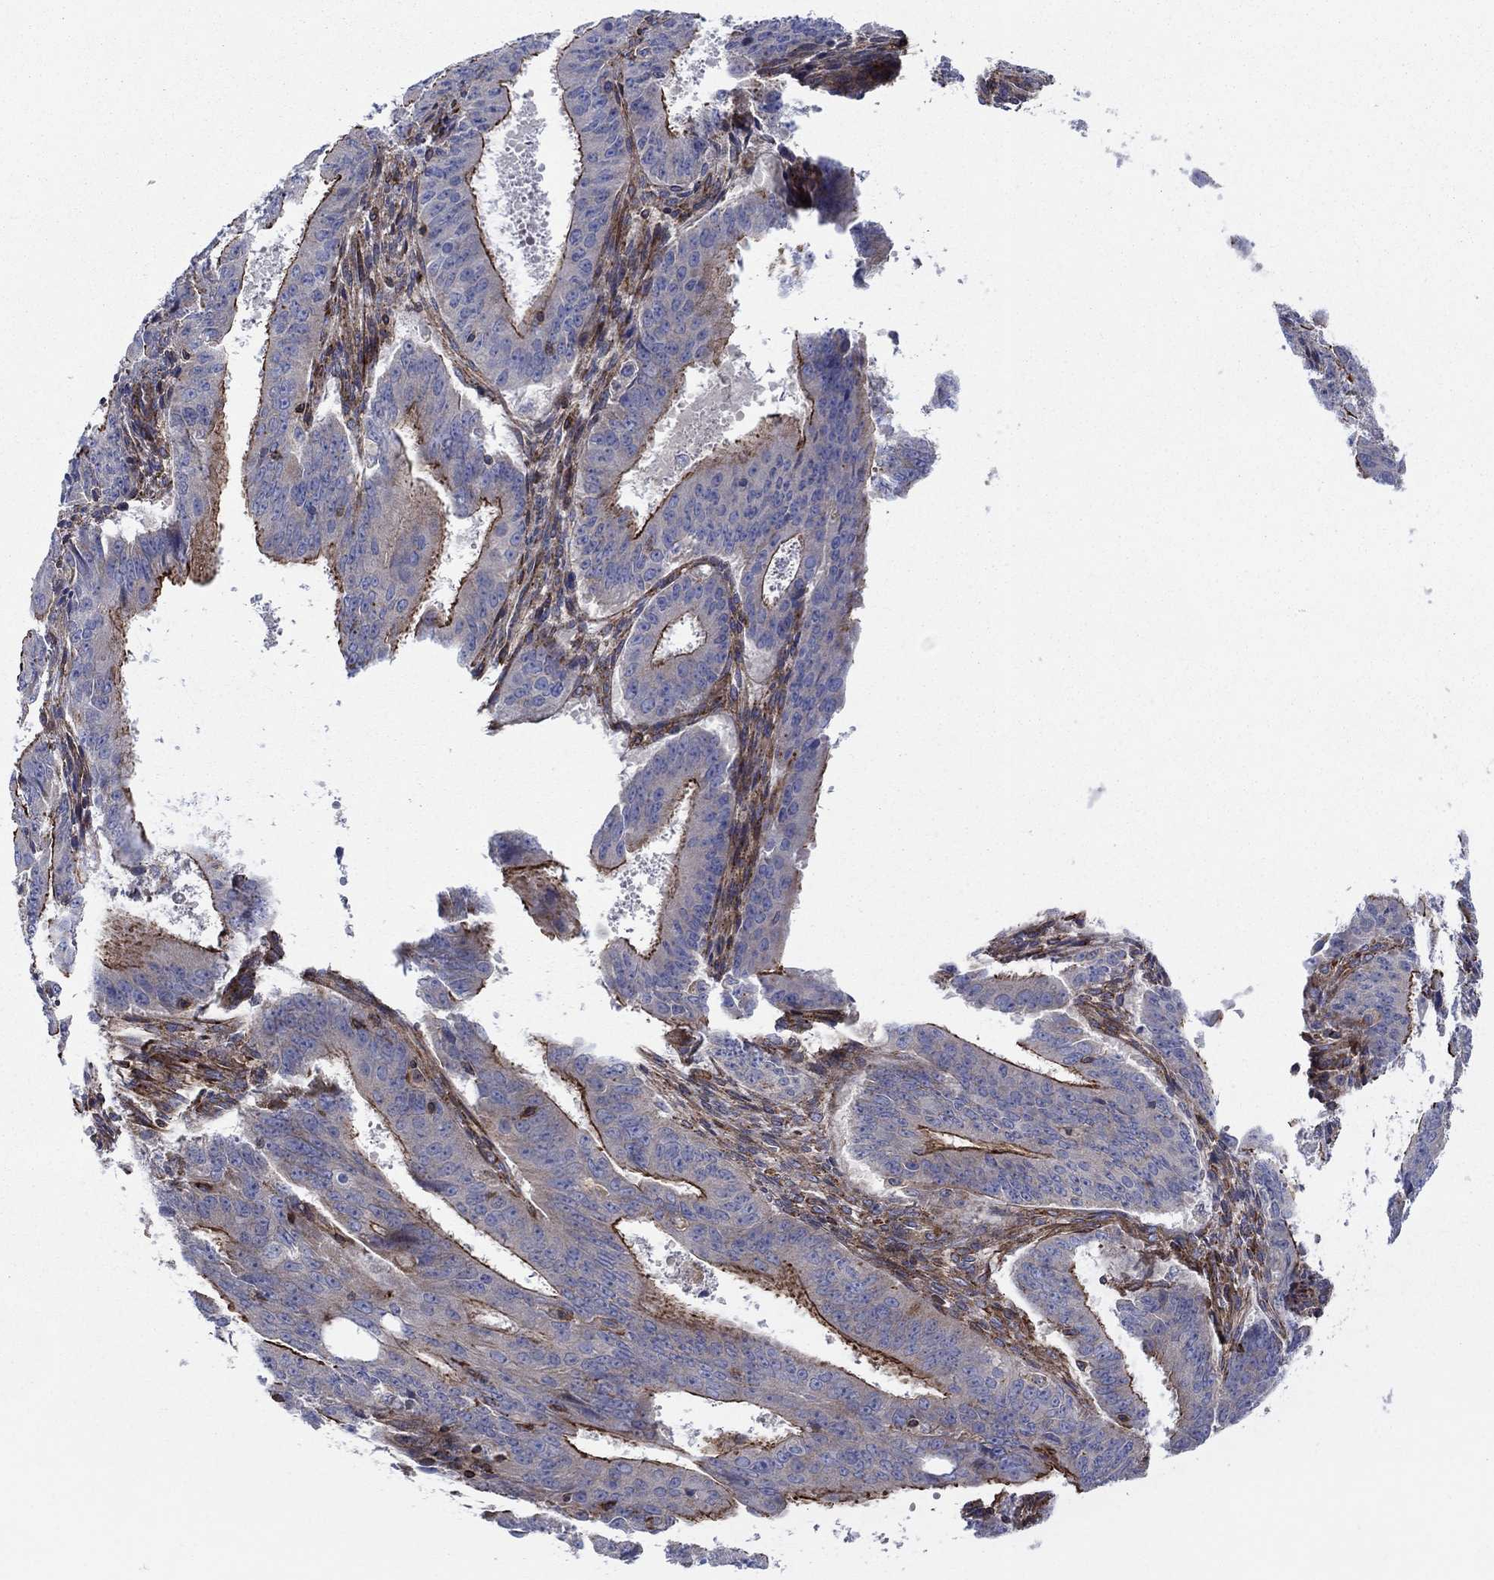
{"staining": {"intensity": "strong", "quantity": "<25%", "location": "cytoplasmic/membranous"}, "tissue": "ovarian cancer", "cell_type": "Tumor cells", "image_type": "cancer", "snomed": [{"axis": "morphology", "description": "Carcinoma, endometroid"}, {"axis": "topography", "description": "Ovary"}], "caption": "The photomicrograph demonstrates staining of endometroid carcinoma (ovarian), revealing strong cytoplasmic/membranous protein staining (brown color) within tumor cells.", "gene": "PAG1", "patient": {"sex": "female", "age": 42}}